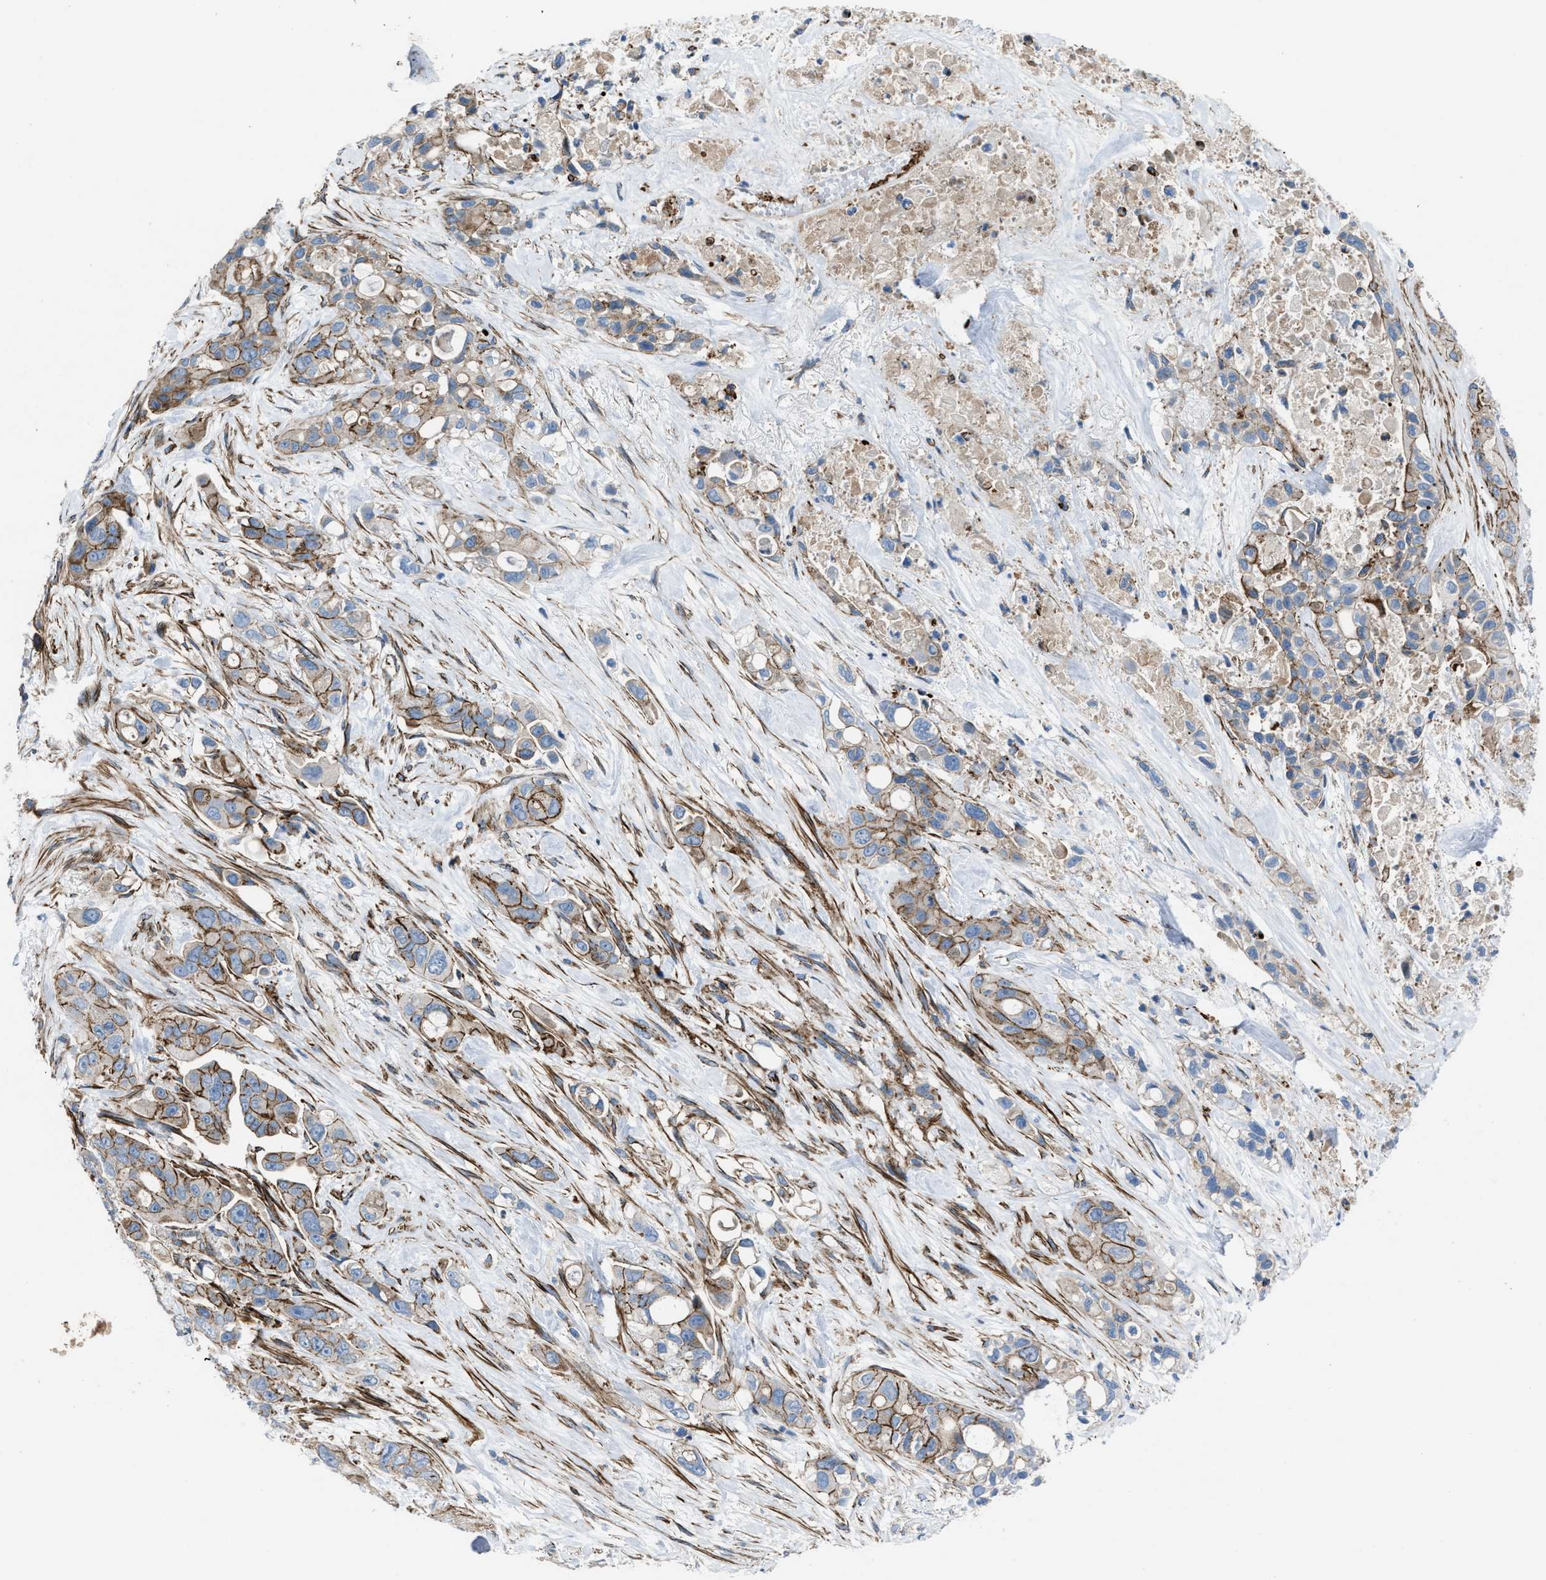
{"staining": {"intensity": "moderate", "quantity": ">75%", "location": "cytoplasmic/membranous"}, "tissue": "pancreatic cancer", "cell_type": "Tumor cells", "image_type": "cancer", "snomed": [{"axis": "morphology", "description": "Adenocarcinoma, NOS"}, {"axis": "topography", "description": "Pancreas"}], "caption": "Human pancreatic cancer stained for a protein (brown) displays moderate cytoplasmic/membranous positive expression in approximately >75% of tumor cells.", "gene": "AGPAT2", "patient": {"sex": "male", "age": 53}}